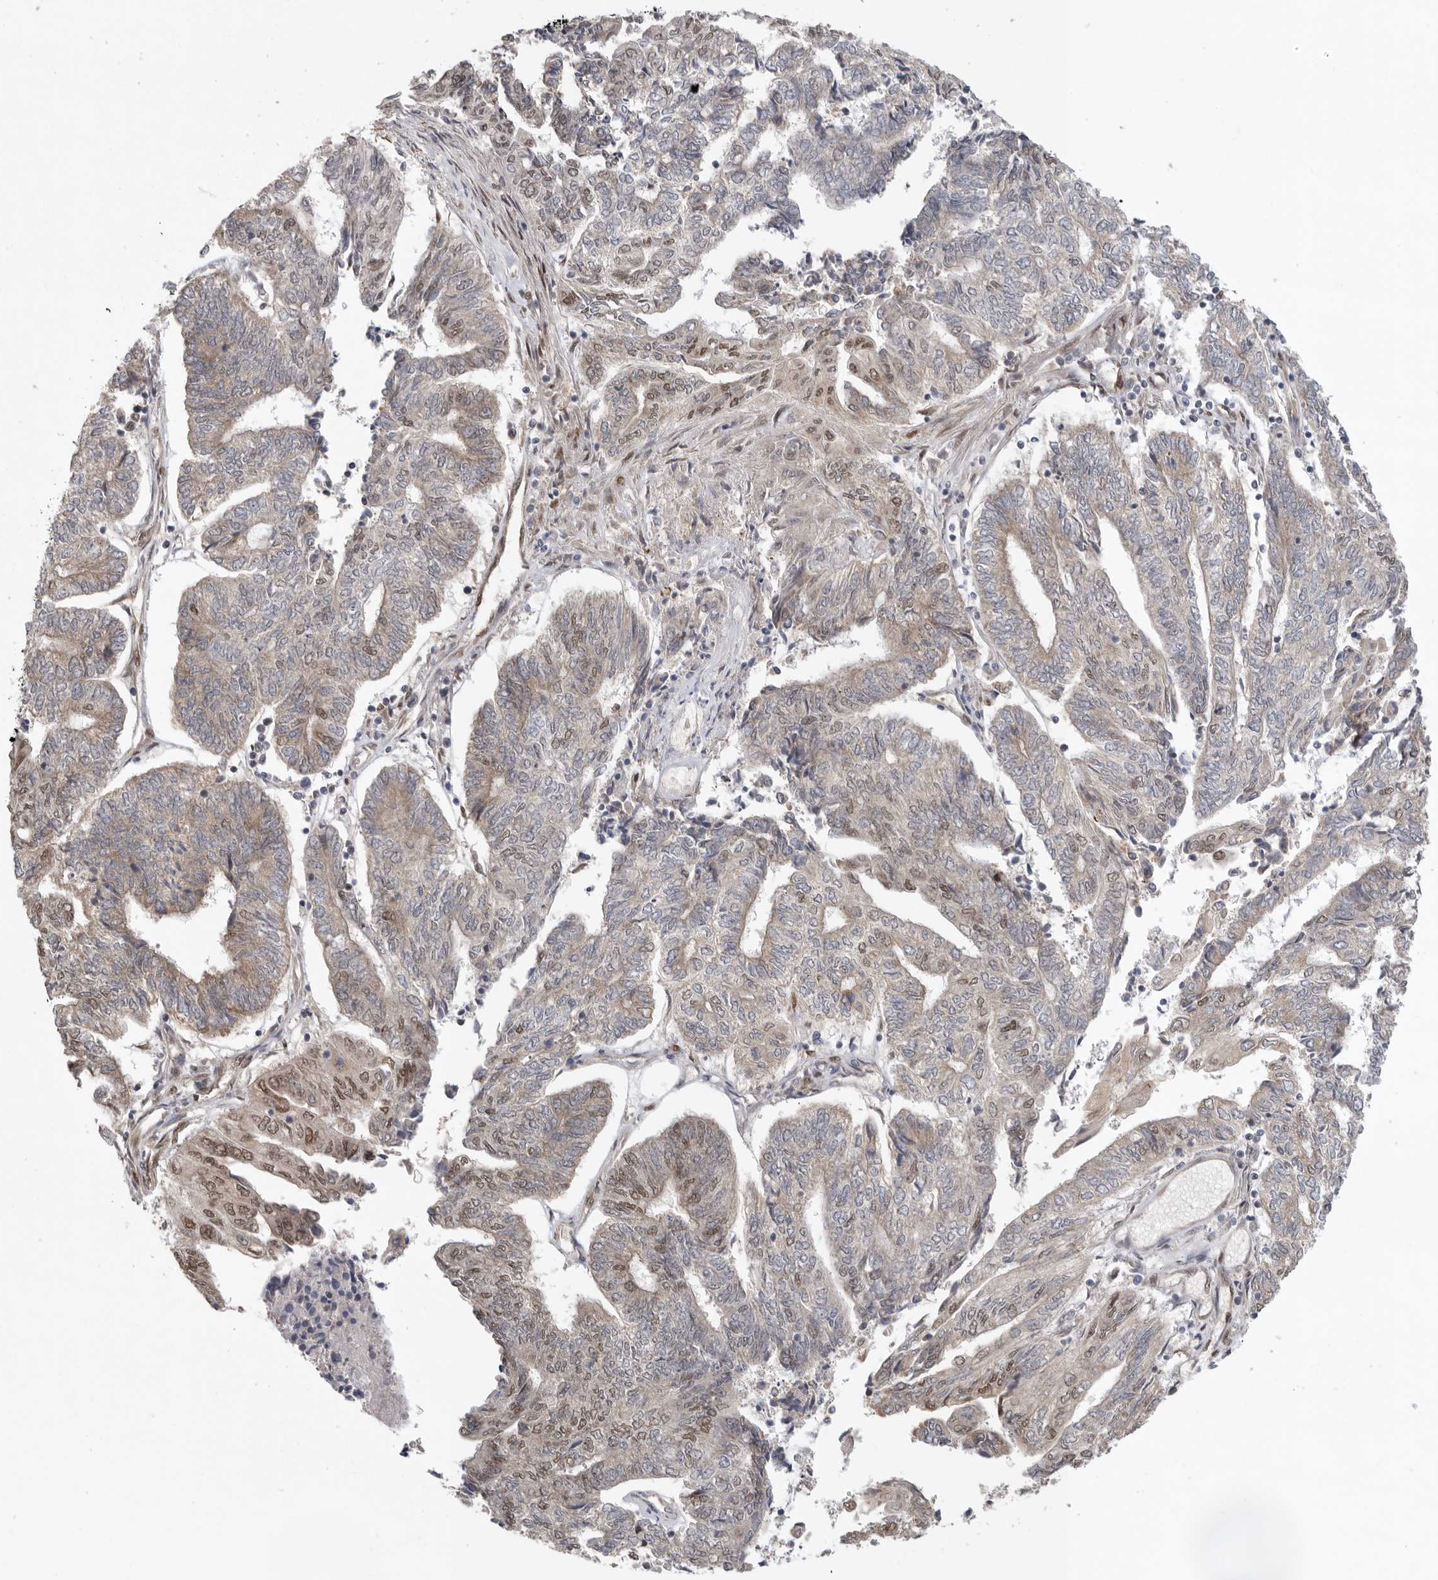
{"staining": {"intensity": "moderate", "quantity": "25%-75%", "location": "nuclear"}, "tissue": "endometrial cancer", "cell_type": "Tumor cells", "image_type": "cancer", "snomed": [{"axis": "morphology", "description": "Adenocarcinoma, NOS"}, {"axis": "topography", "description": "Uterus"}, {"axis": "topography", "description": "Endometrium"}], "caption": "Endometrial adenocarcinoma stained for a protein displays moderate nuclear positivity in tumor cells.", "gene": "VPS50", "patient": {"sex": "female", "age": 70}}